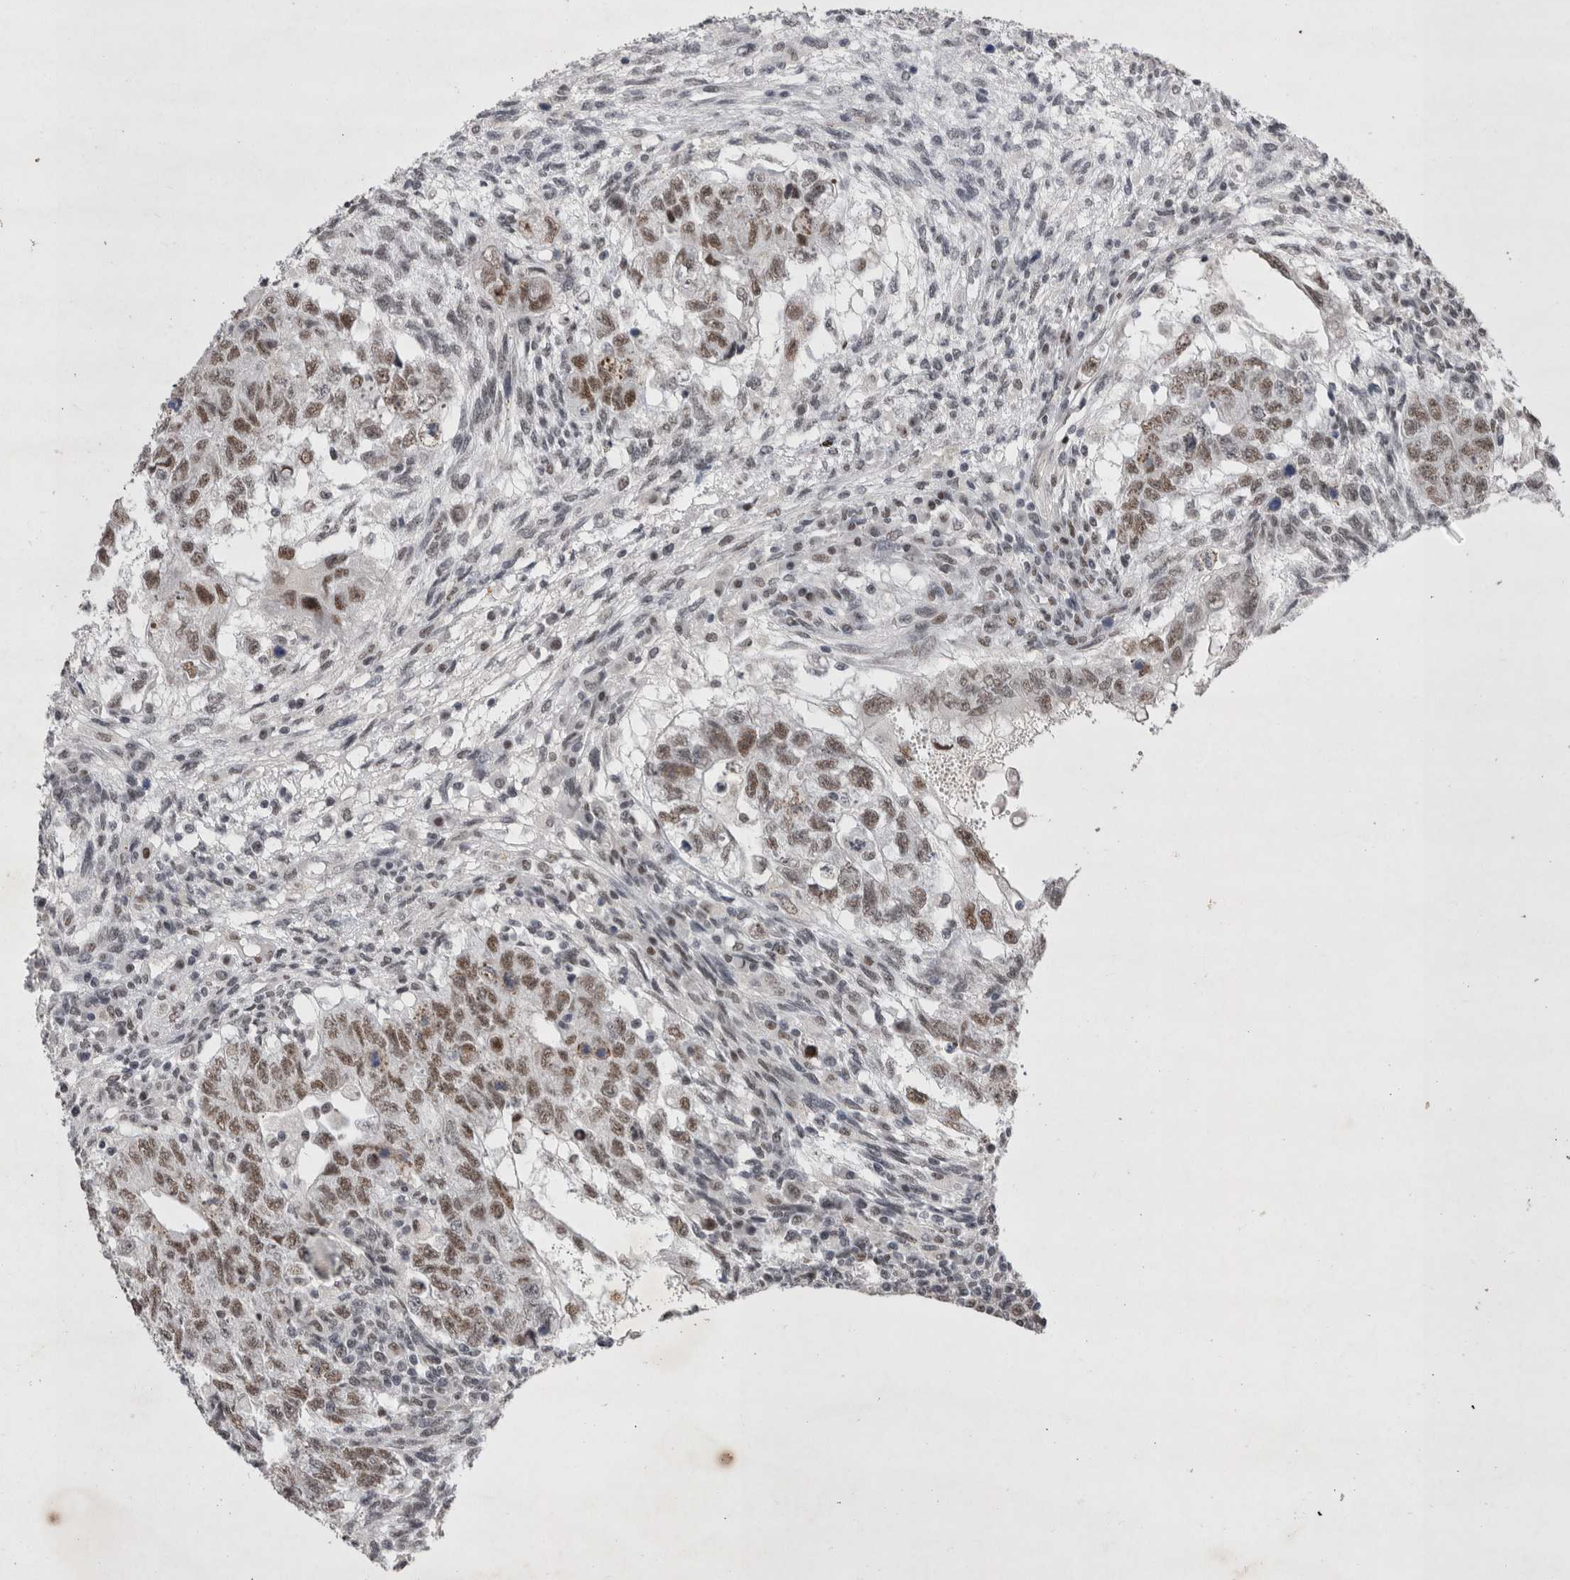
{"staining": {"intensity": "moderate", "quantity": ">75%", "location": "nuclear"}, "tissue": "testis cancer", "cell_type": "Tumor cells", "image_type": "cancer", "snomed": [{"axis": "morphology", "description": "Normal tissue, NOS"}, {"axis": "morphology", "description": "Carcinoma, Embryonal, NOS"}, {"axis": "topography", "description": "Testis"}], "caption": "An immunohistochemistry (IHC) image of tumor tissue is shown. Protein staining in brown shows moderate nuclear positivity in testis embryonal carcinoma within tumor cells.", "gene": "RBM6", "patient": {"sex": "male", "age": 36}}